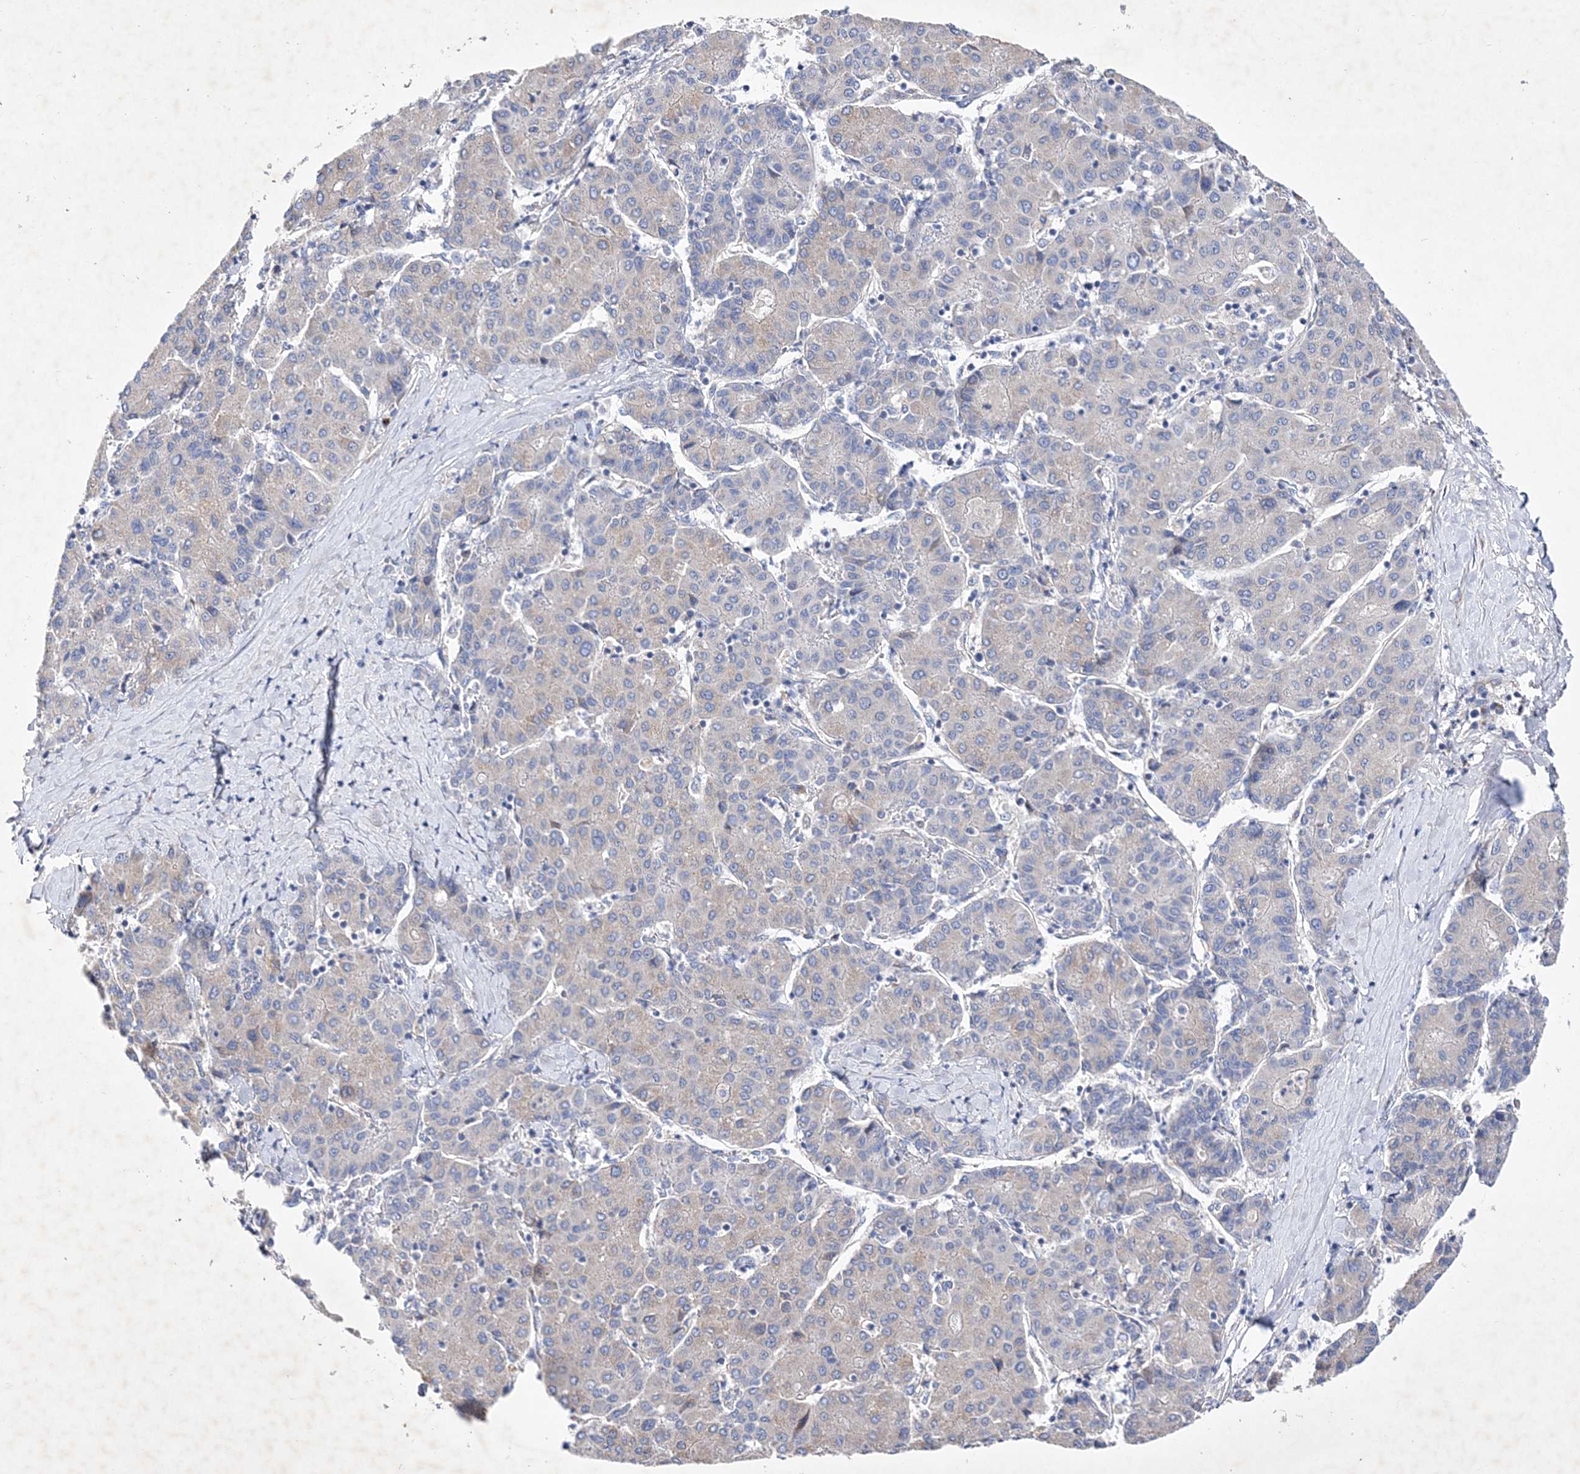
{"staining": {"intensity": "weak", "quantity": "<25%", "location": "cytoplasmic/membranous"}, "tissue": "liver cancer", "cell_type": "Tumor cells", "image_type": "cancer", "snomed": [{"axis": "morphology", "description": "Carcinoma, Hepatocellular, NOS"}, {"axis": "topography", "description": "Liver"}], "caption": "This is an IHC photomicrograph of liver cancer. There is no positivity in tumor cells.", "gene": "METTL8", "patient": {"sex": "male", "age": 65}}